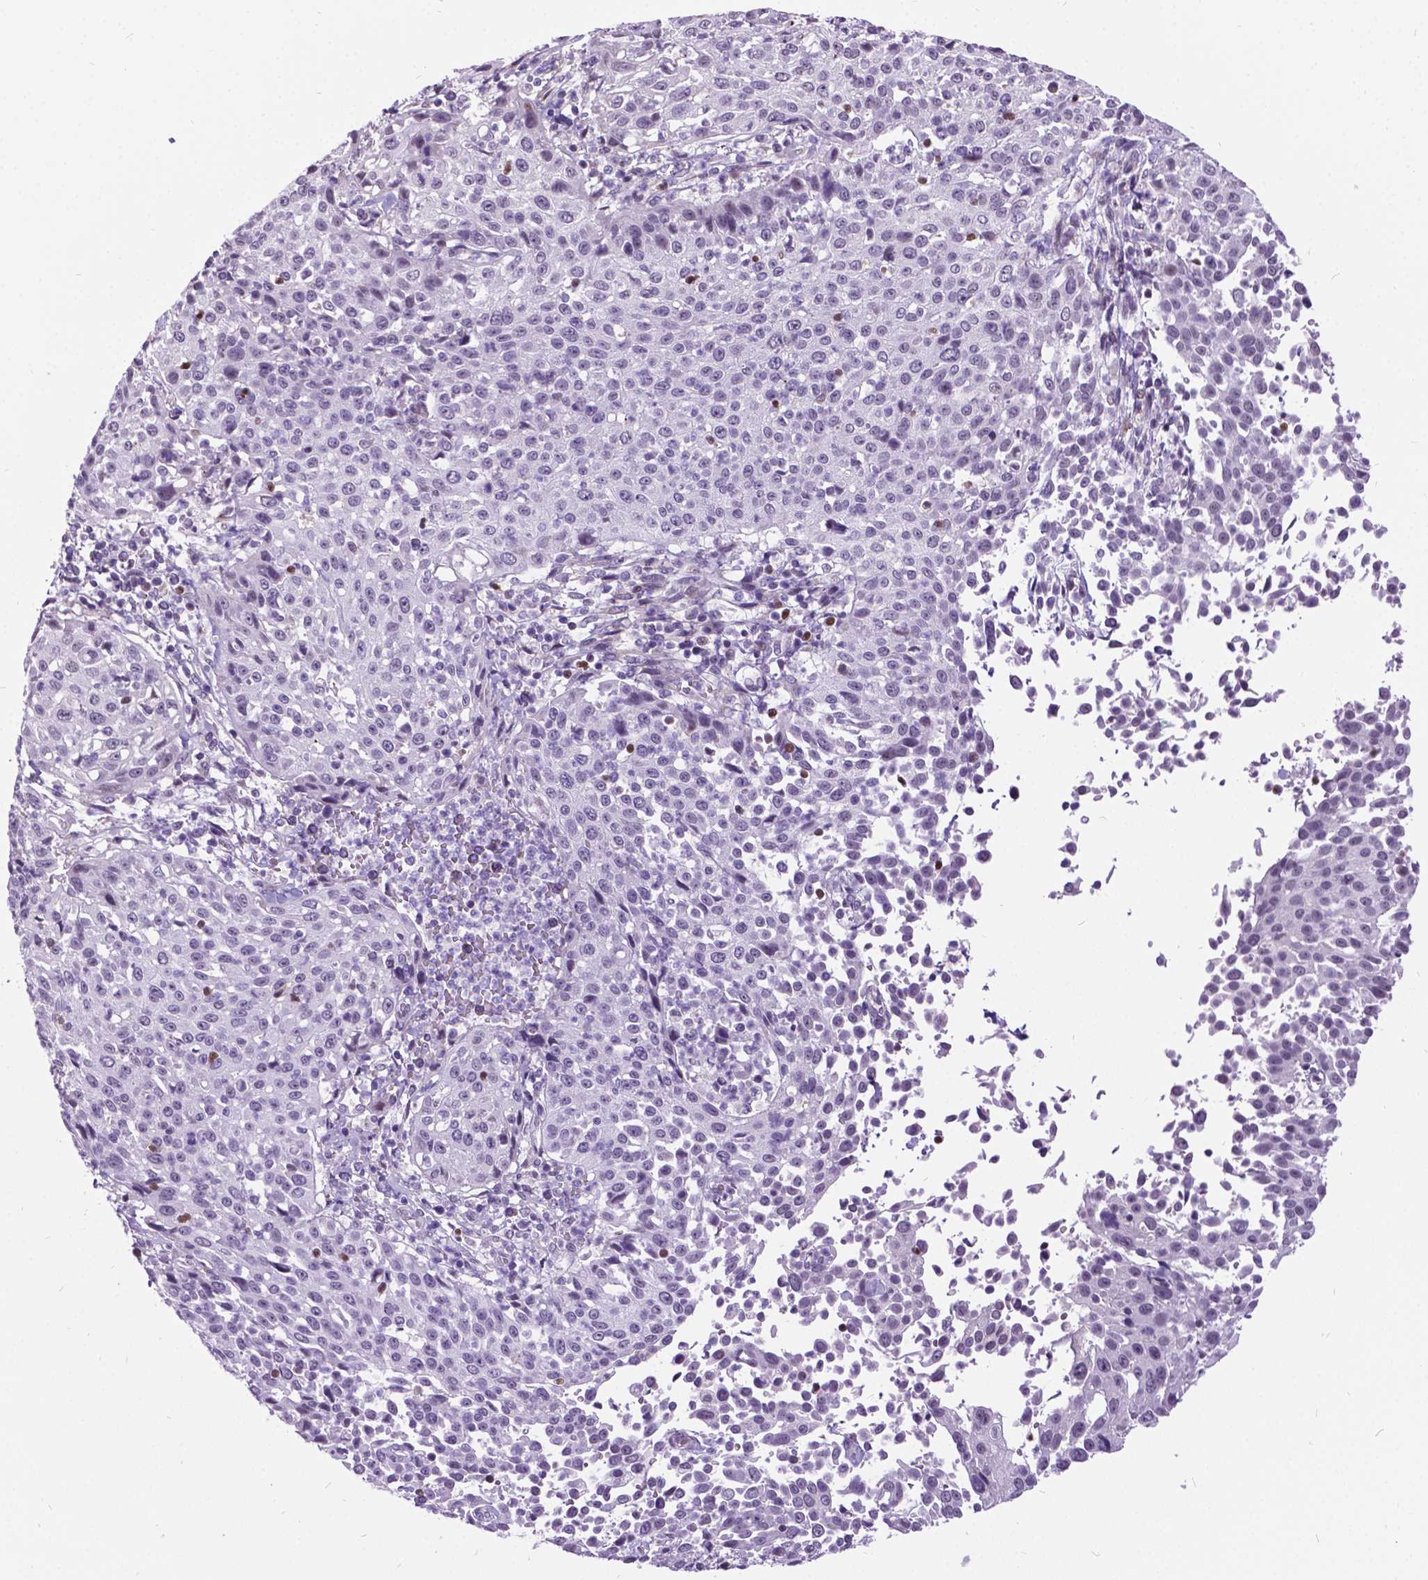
{"staining": {"intensity": "negative", "quantity": "none", "location": "none"}, "tissue": "cervical cancer", "cell_type": "Tumor cells", "image_type": "cancer", "snomed": [{"axis": "morphology", "description": "Squamous cell carcinoma, NOS"}, {"axis": "topography", "description": "Cervix"}], "caption": "High power microscopy photomicrograph of an IHC image of cervical cancer (squamous cell carcinoma), revealing no significant expression in tumor cells.", "gene": "DPF3", "patient": {"sex": "female", "age": 26}}